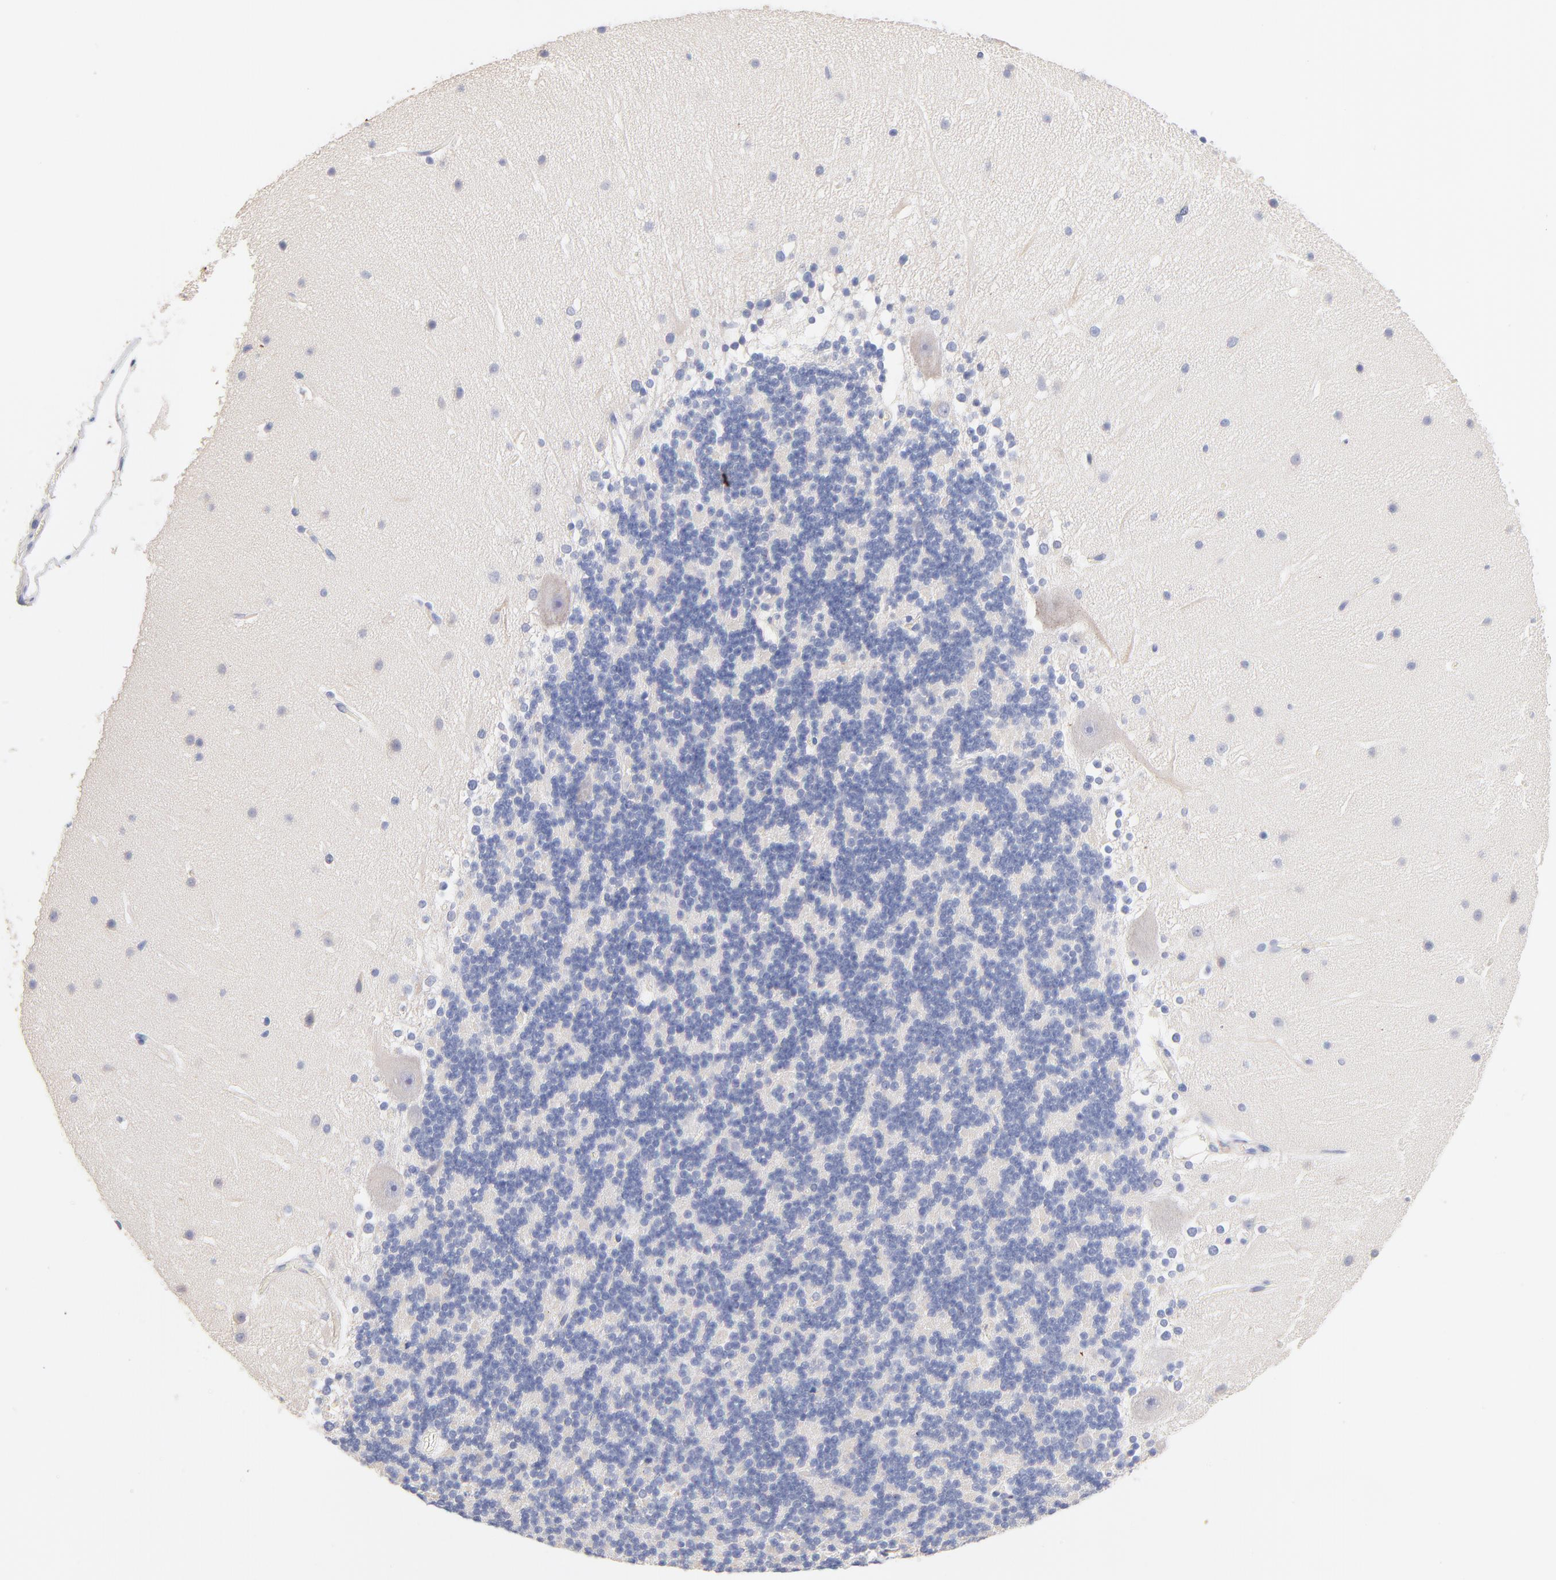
{"staining": {"intensity": "negative", "quantity": "none", "location": "none"}, "tissue": "cerebellum", "cell_type": "Cells in granular layer", "image_type": "normal", "snomed": [{"axis": "morphology", "description": "Normal tissue, NOS"}, {"axis": "topography", "description": "Cerebellum"}], "caption": "Immunohistochemistry (IHC) micrograph of unremarkable human cerebellum stained for a protein (brown), which reveals no expression in cells in granular layer.", "gene": "TWNK", "patient": {"sex": "female", "age": 19}}